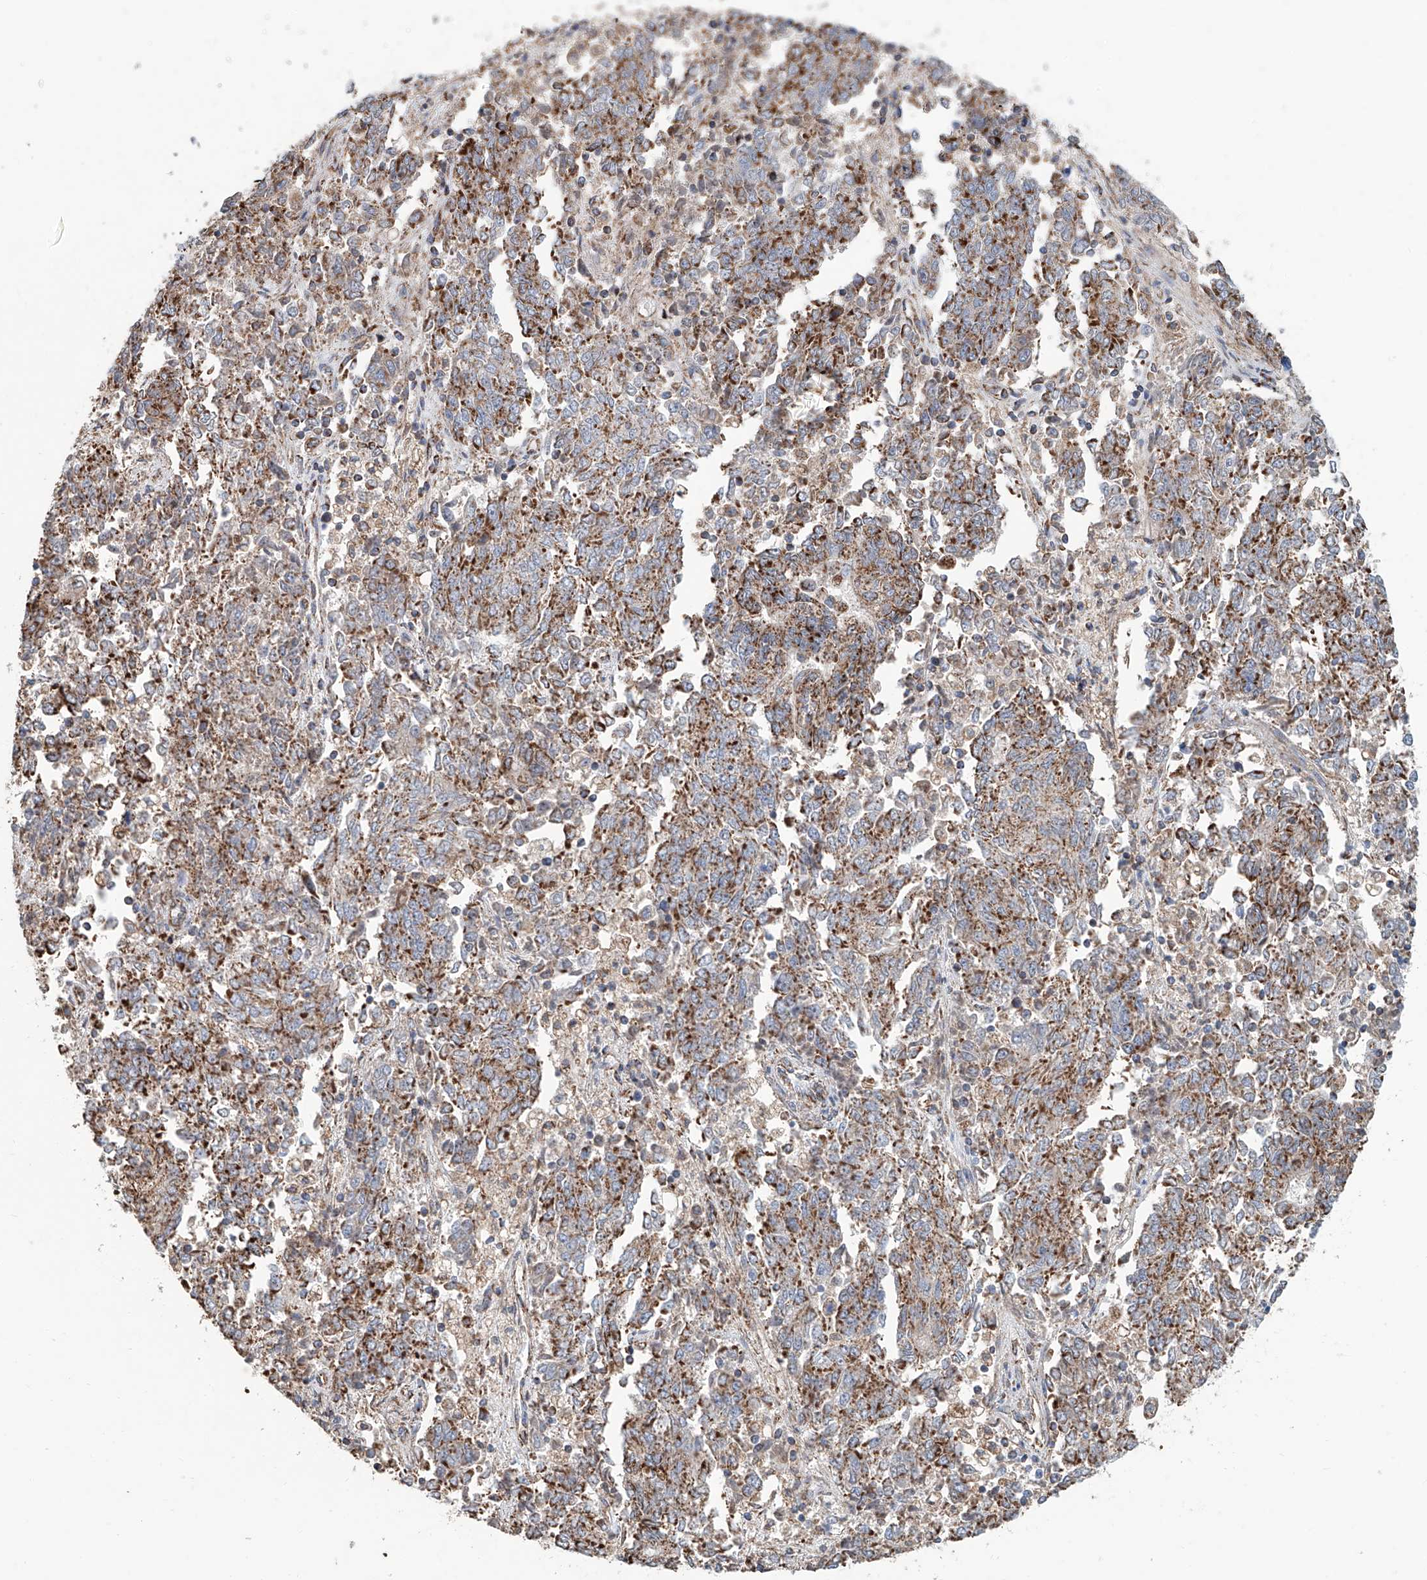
{"staining": {"intensity": "moderate", "quantity": ">75%", "location": "cytoplasmic/membranous"}, "tissue": "endometrial cancer", "cell_type": "Tumor cells", "image_type": "cancer", "snomed": [{"axis": "morphology", "description": "Adenocarcinoma, NOS"}, {"axis": "topography", "description": "Endometrium"}], "caption": "Protein analysis of endometrial adenocarcinoma tissue reveals moderate cytoplasmic/membranous expression in approximately >75% of tumor cells.", "gene": "MCL1", "patient": {"sex": "female", "age": 80}}